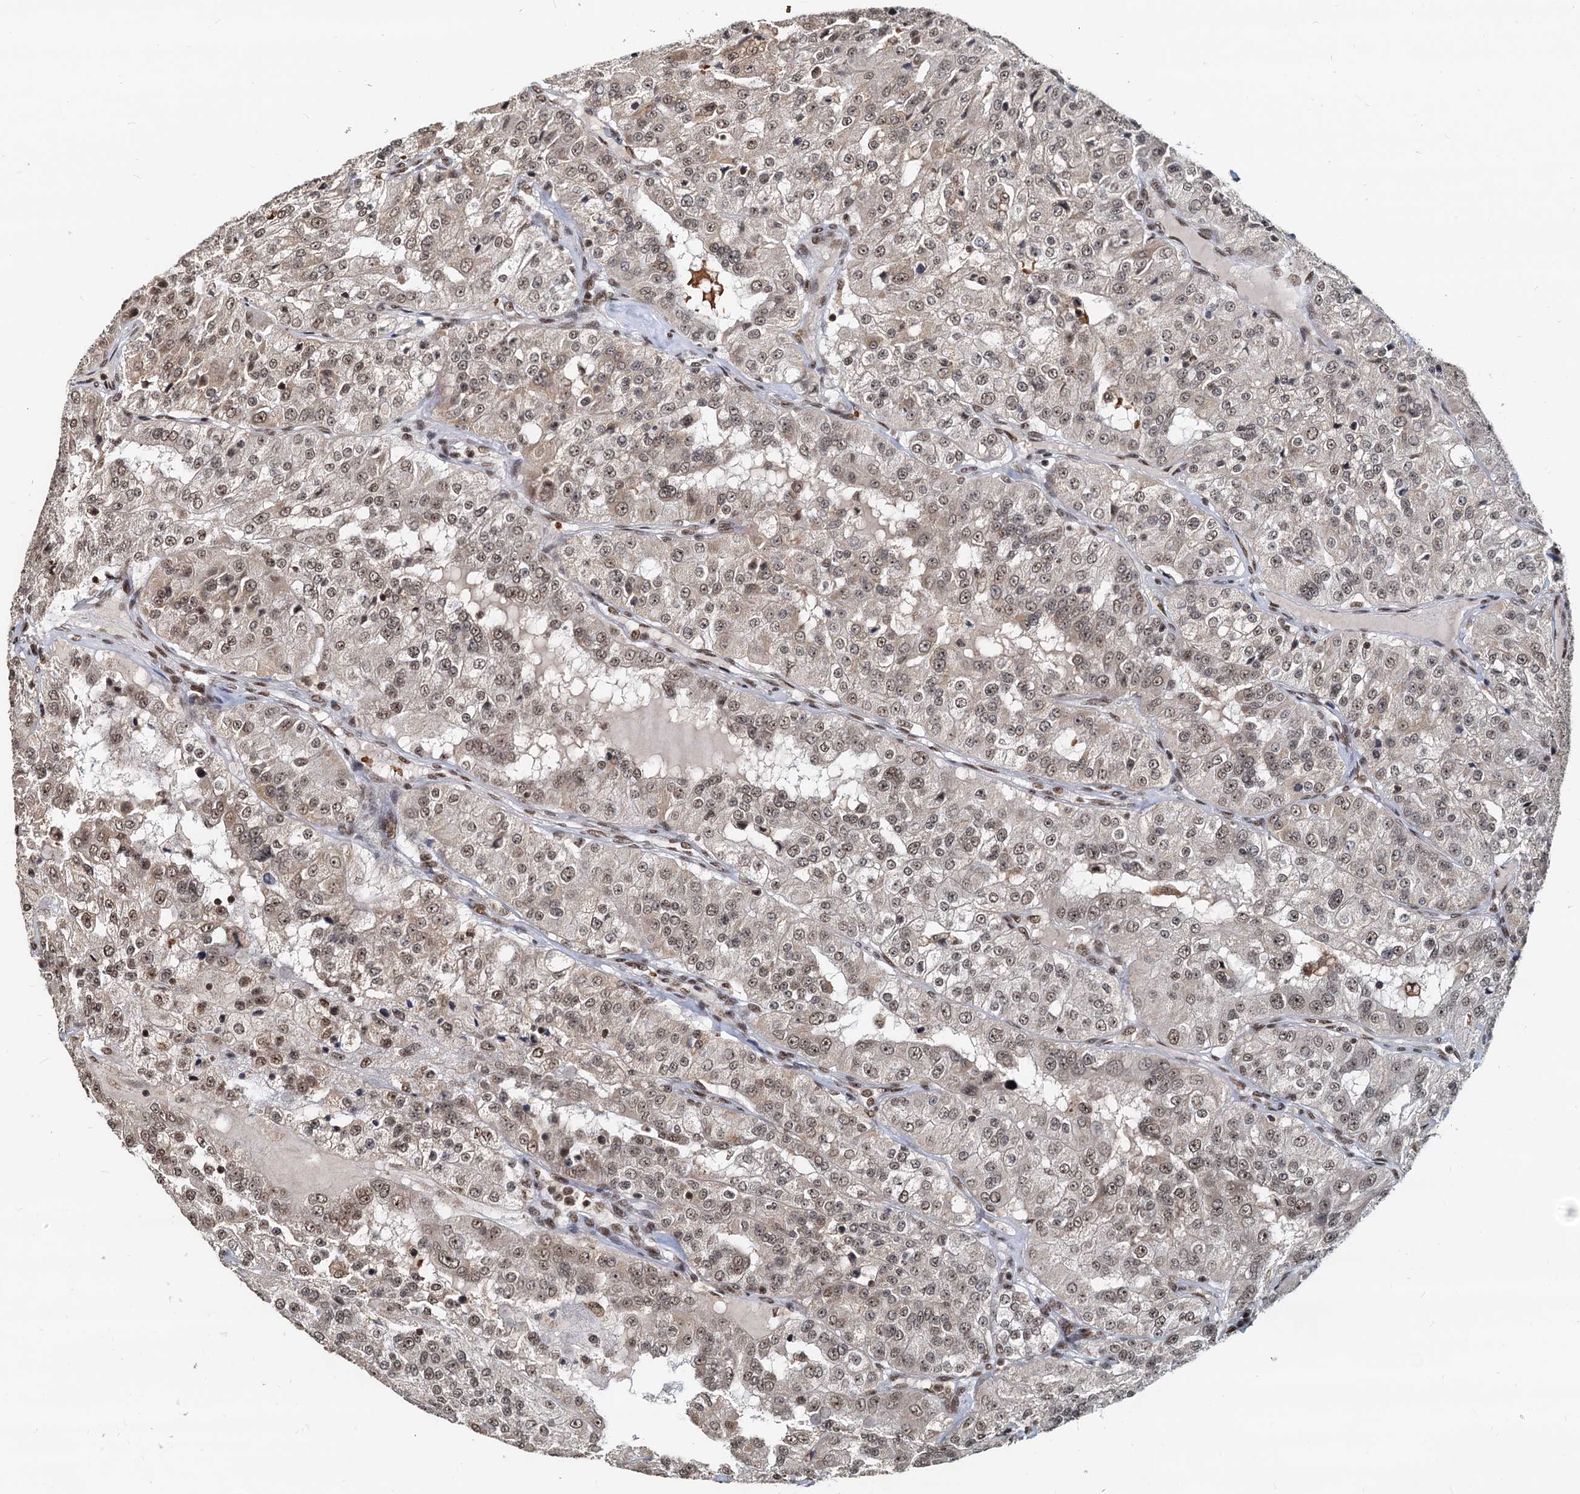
{"staining": {"intensity": "moderate", "quantity": ">75%", "location": "nuclear"}, "tissue": "renal cancer", "cell_type": "Tumor cells", "image_type": "cancer", "snomed": [{"axis": "morphology", "description": "Adenocarcinoma, NOS"}, {"axis": "topography", "description": "Kidney"}], "caption": "A medium amount of moderate nuclear expression is appreciated in approximately >75% of tumor cells in adenocarcinoma (renal) tissue.", "gene": "RSRC2", "patient": {"sex": "female", "age": 63}}